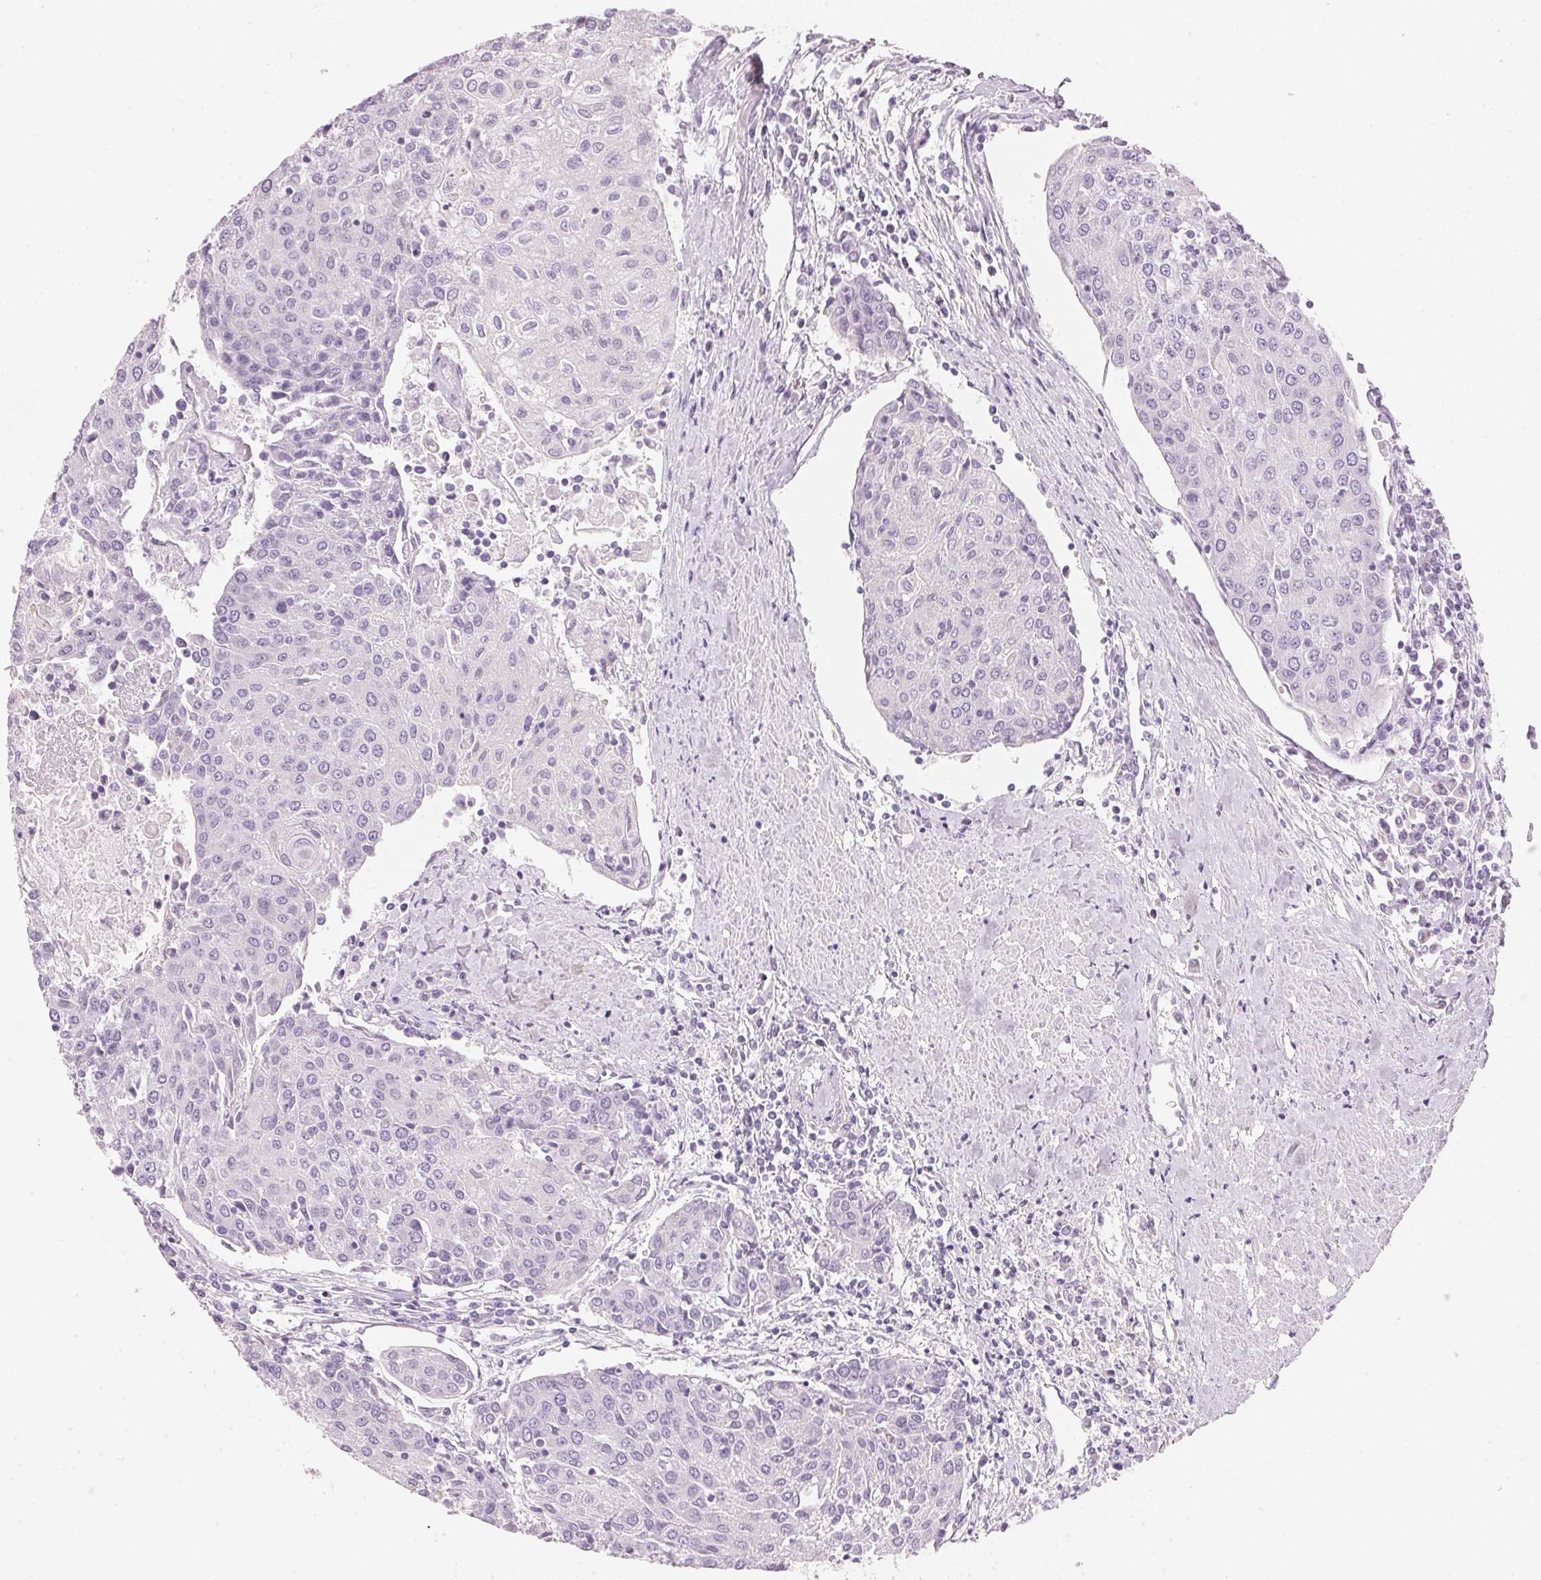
{"staining": {"intensity": "negative", "quantity": "none", "location": "none"}, "tissue": "urothelial cancer", "cell_type": "Tumor cells", "image_type": "cancer", "snomed": [{"axis": "morphology", "description": "Urothelial carcinoma, High grade"}, {"axis": "topography", "description": "Urinary bladder"}], "caption": "Immunohistochemistry (IHC) micrograph of neoplastic tissue: high-grade urothelial carcinoma stained with DAB (3,3'-diaminobenzidine) demonstrates no significant protein positivity in tumor cells.", "gene": "HOXB13", "patient": {"sex": "female", "age": 85}}